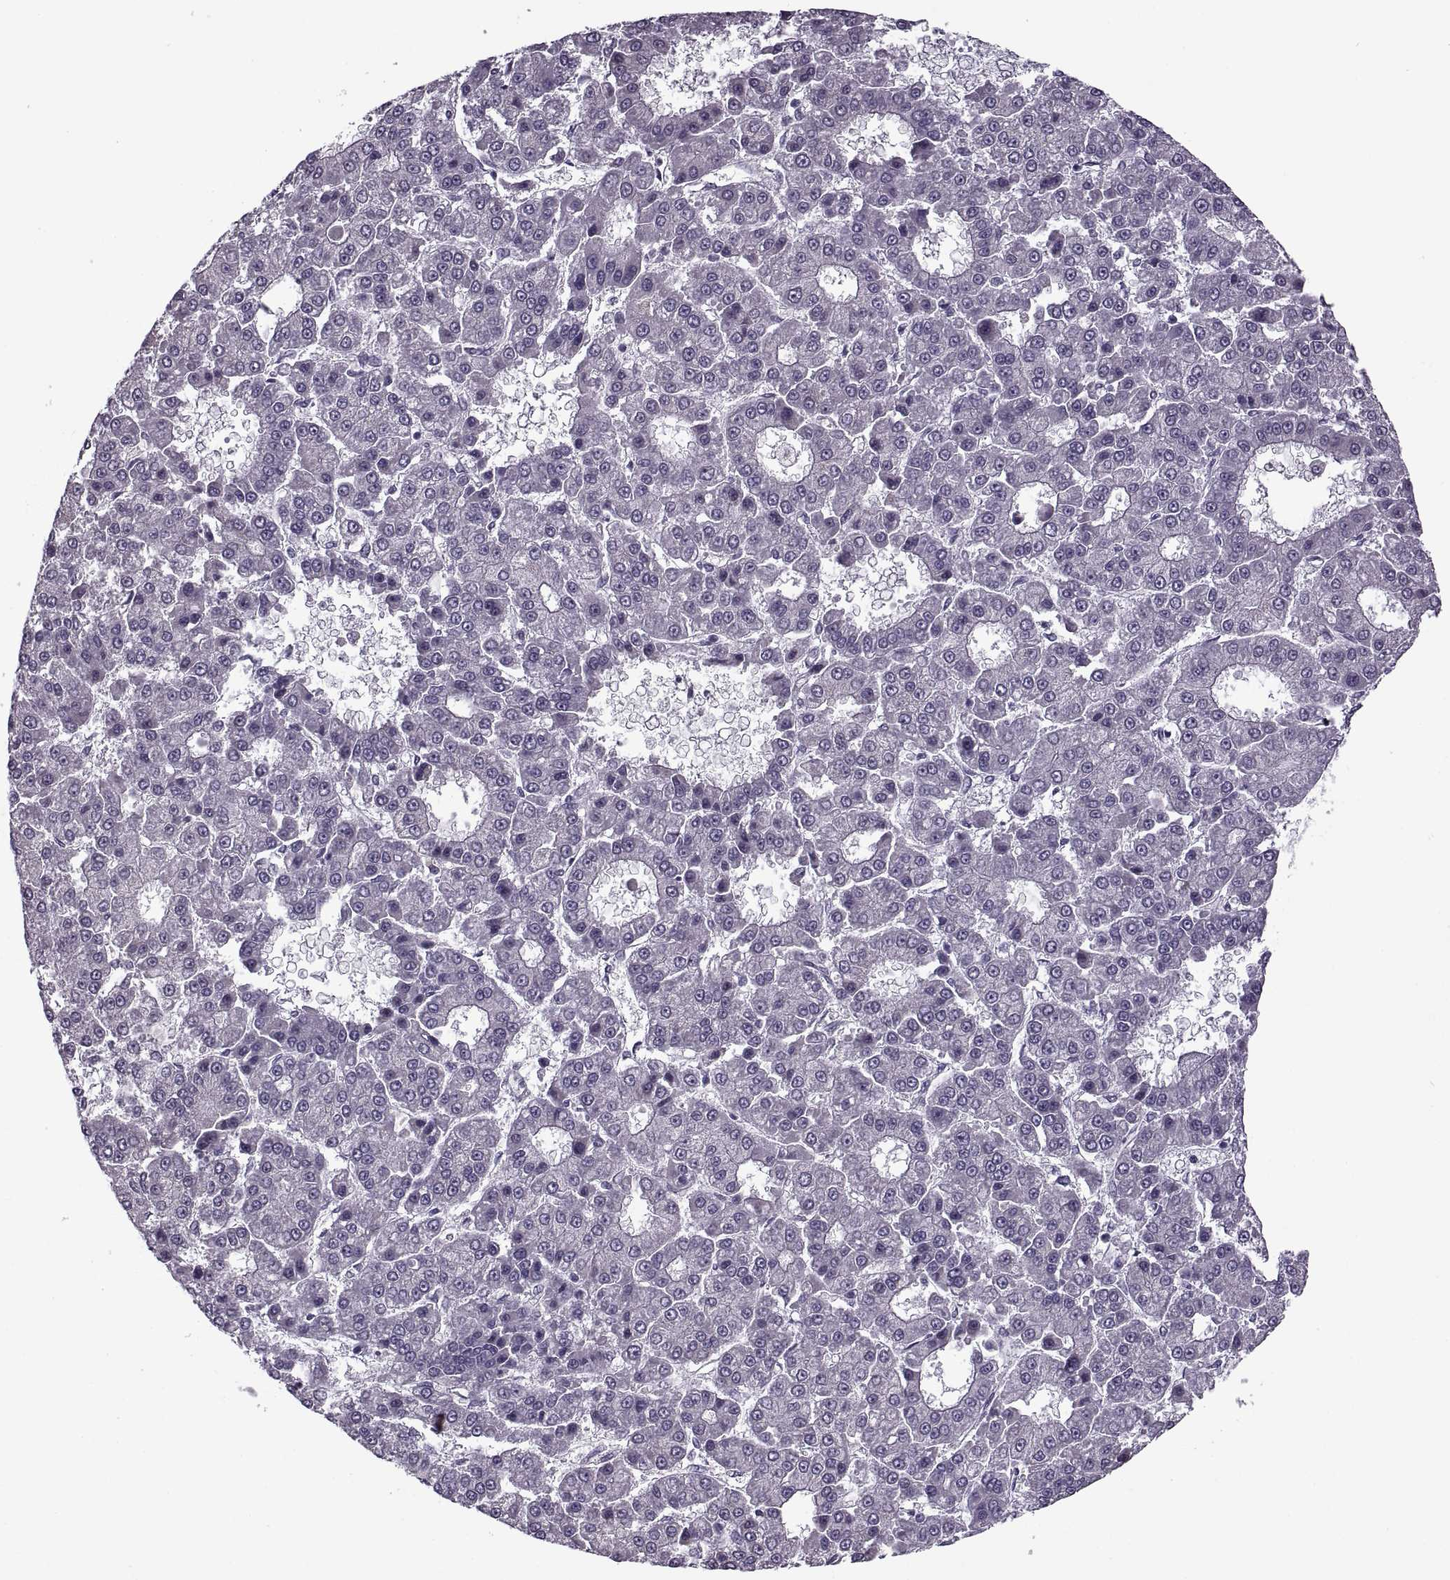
{"staining": {"intensity": "negative", "quantity": "none", "location": "none"}, "tissue": "liver cancer", "cell_type": "Tumor cells", "image_type": "cancer", "snomed": [{"axis": "morphology", "description": "Carcinoma, Hepatocellular, NOS"}, {"axis": "topography", "description": "Liver"}], "caption": "Human liver hepatocellular carcinoma stained for a protein using immunohistochemistry demonstrates no positivity in tumor cells.", "gene": "PRSS37", "patient": {"sex": "male", "age": 70}}